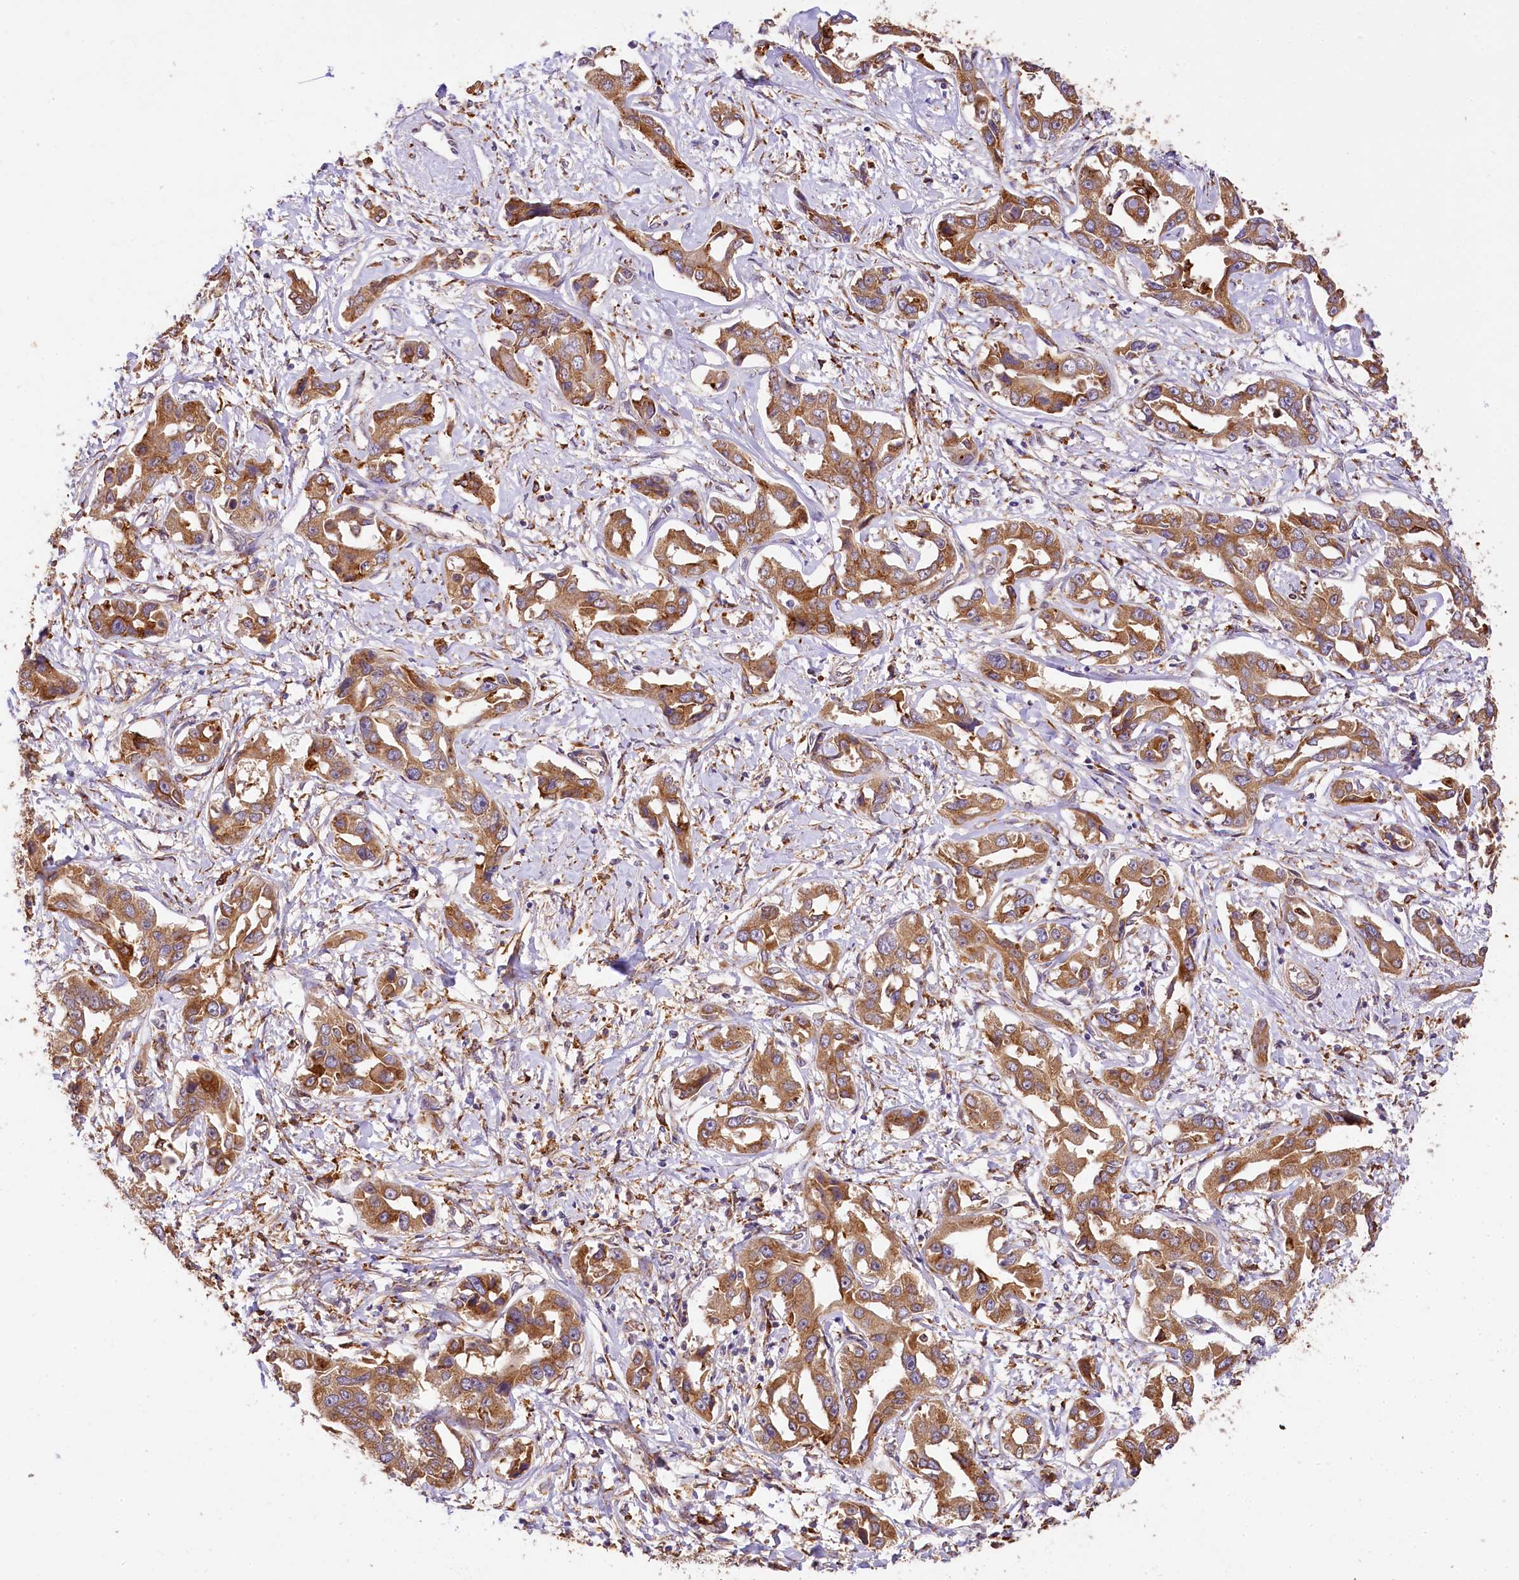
{"staining": {"intensity": "moderate", "quantity": ">75%", "location": "cytoplasmic/membranous"}, "tissue": "liver cancer", "cell_type": "Tumor cells", "image_type": "cancer", "snomed": [{"axis": "morphology", "description": "Cholangiocarcinoma"}, {"axis": "topography", "description": "Liver"}], "caption": "Immunohistochemical staining of human liver cholangiocarcinoma demonstrates moderate cytoplasmic/membranous protein expression in about >75% of tumor cells.", "gene": "PPIP5K2", "patient": {"sex": "male", "age": 59}}